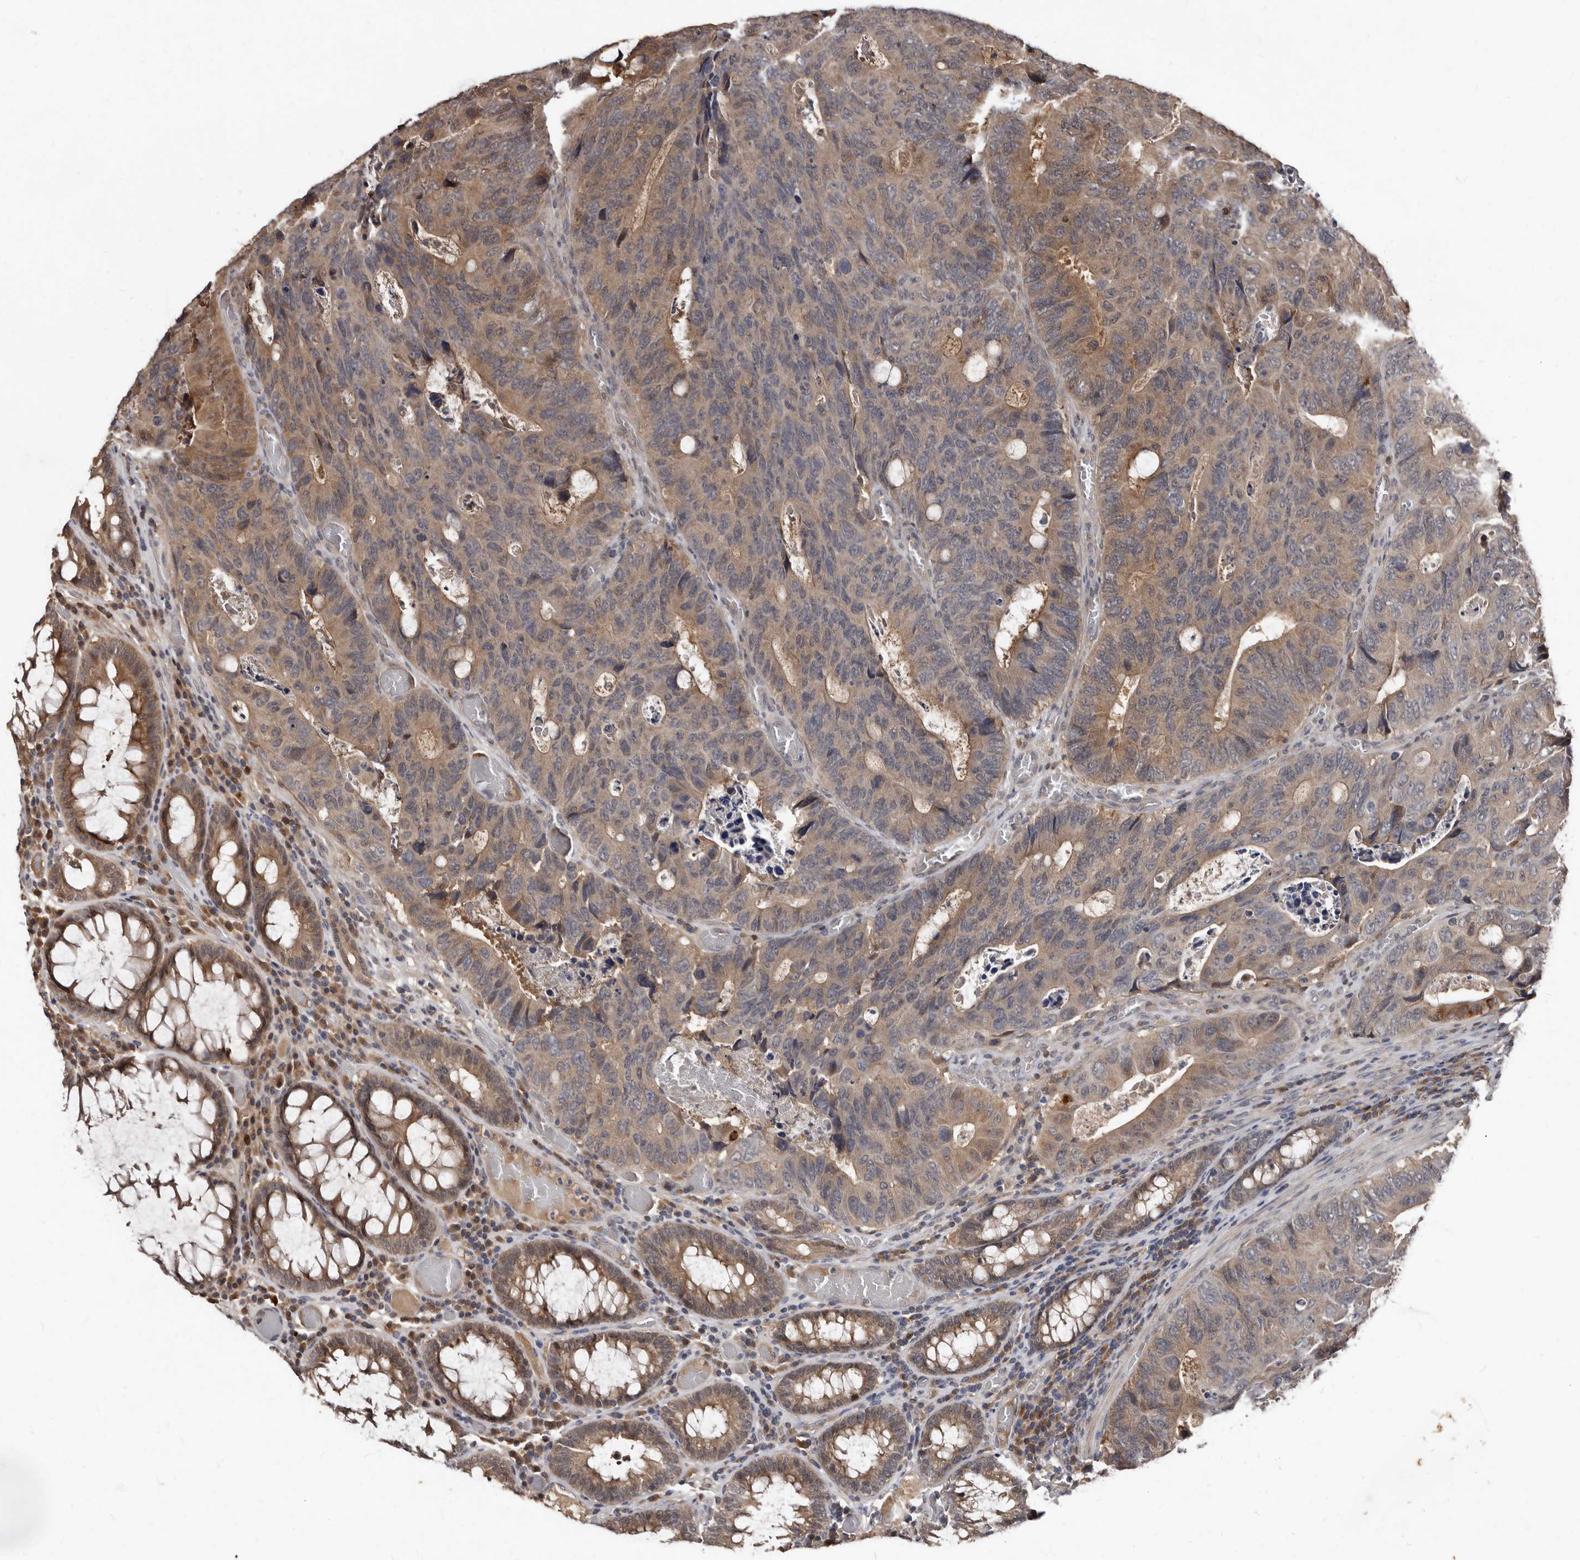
{"staining": {"intensity": "moderate", "quantity": "25%-75%", "location": "cytoplasmic/membranous"}, "tissue": "colorectal cancer", "cell_type": "Tumor cells", "image_type": "cancer", "snomed": [{"axis": "morphology", "description": "Adenocarcinoma, NOS"}, {"axis": "topography", "description": "Colon"}], "caption": "Protein staining of colorectal cancer (adenocarcinoma) tissue exhibits moderate cytoplasmic/membranous expression in approximately 25%-75% of tumor cells. (IHC, brightfield microscopy, high magnification).", "gene": "PMVK", "patient": {"sex": "male", "age": 87}}